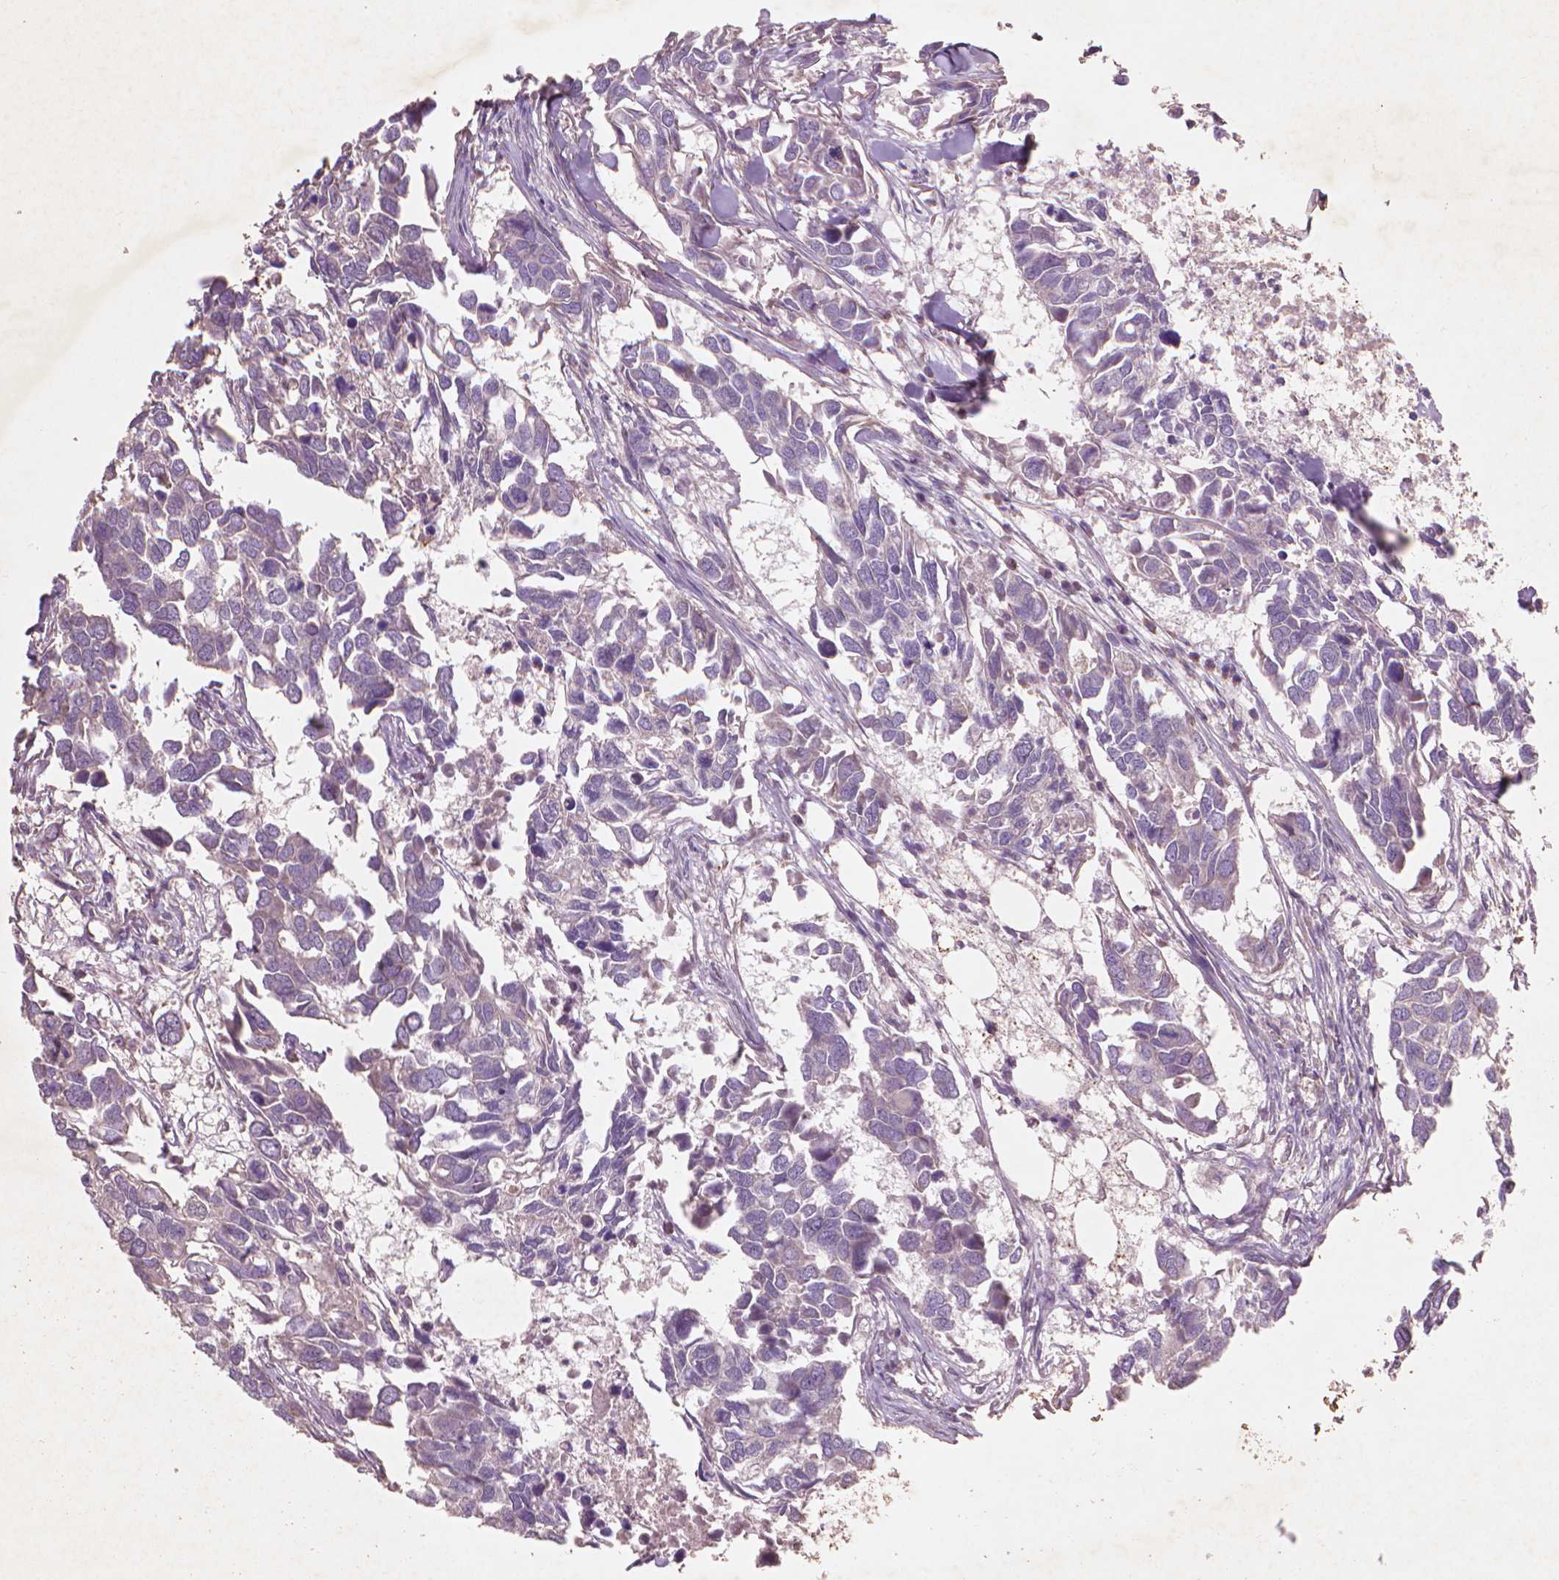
{"staining": {"intensity": "negative", "quantity": "none", "location": "none"}, "tissue": "breast cancer", "cell_type": "Tumor cells", "image_type": "cancer", "snomed": [{"axis": "morphology", "description": "Duct carcinoma"}, {"axis": "topography", "description": "Breast"}], "caption": "Tumor cells are negative for brown protein staining in breast cancer. (DAB immunohistochemistry (IHC) with hematoxylin counter stain).", "gene": "NLRX1", "patient": {"sex": "female", "age": 83}}